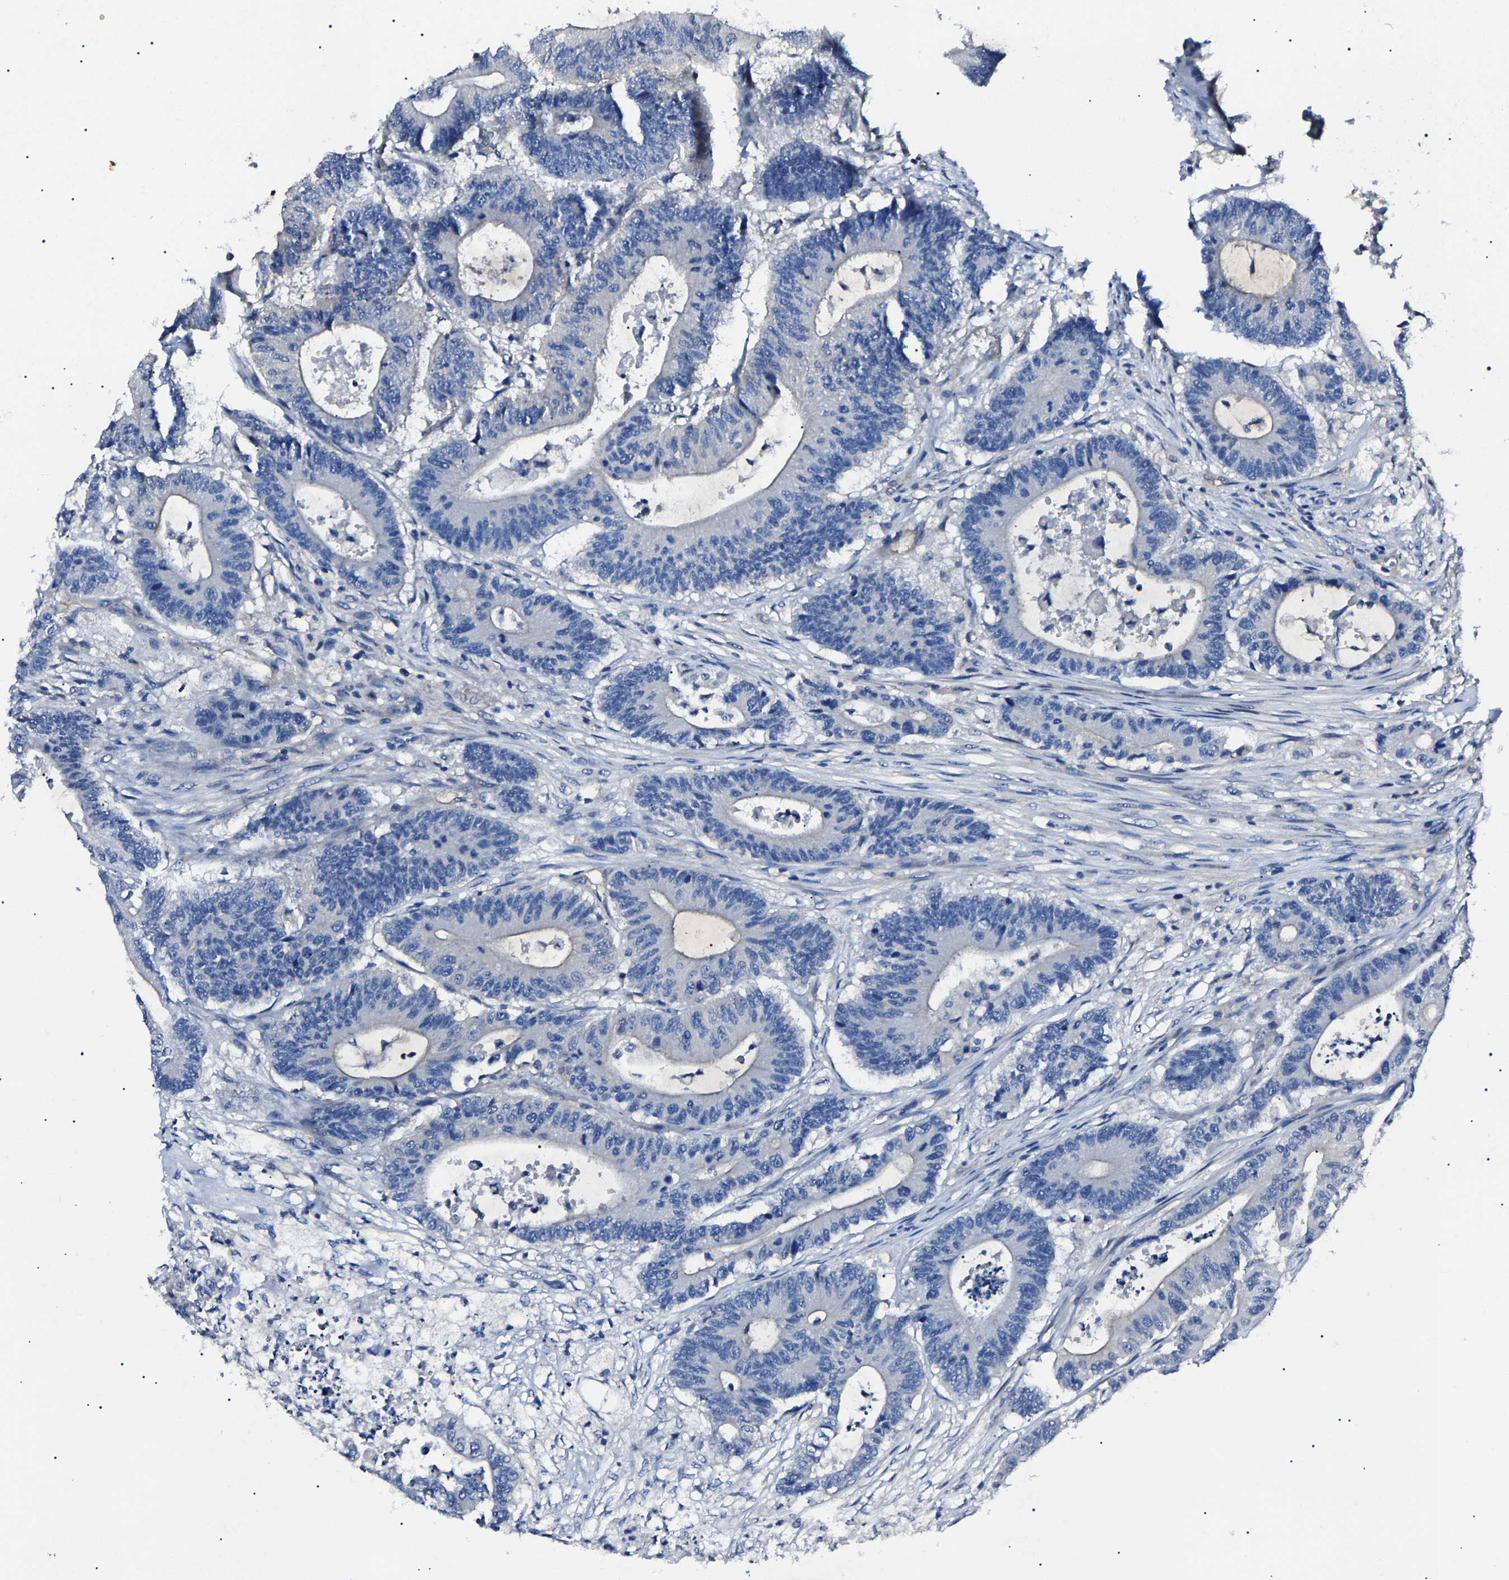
{"staining": {"intensity": "negative", "quantity": "none", "location": "none"}, "tissue": "colorectal cancer", "cell_type": "Tumor cells", "image_type": "cancer", "snomed": [{"axis": "morphology", "description": "Adenocarcinoma, NOS"}, {"axis": "topography", "description": "Colon"}], "caption": "Colorectal adenocarcinoma stained for a protein using immunohistochemistry (IHC) reveals no staining tumor cells.", "gene": "KLHL42", "patient": {"sex": "female", "age": 84}}